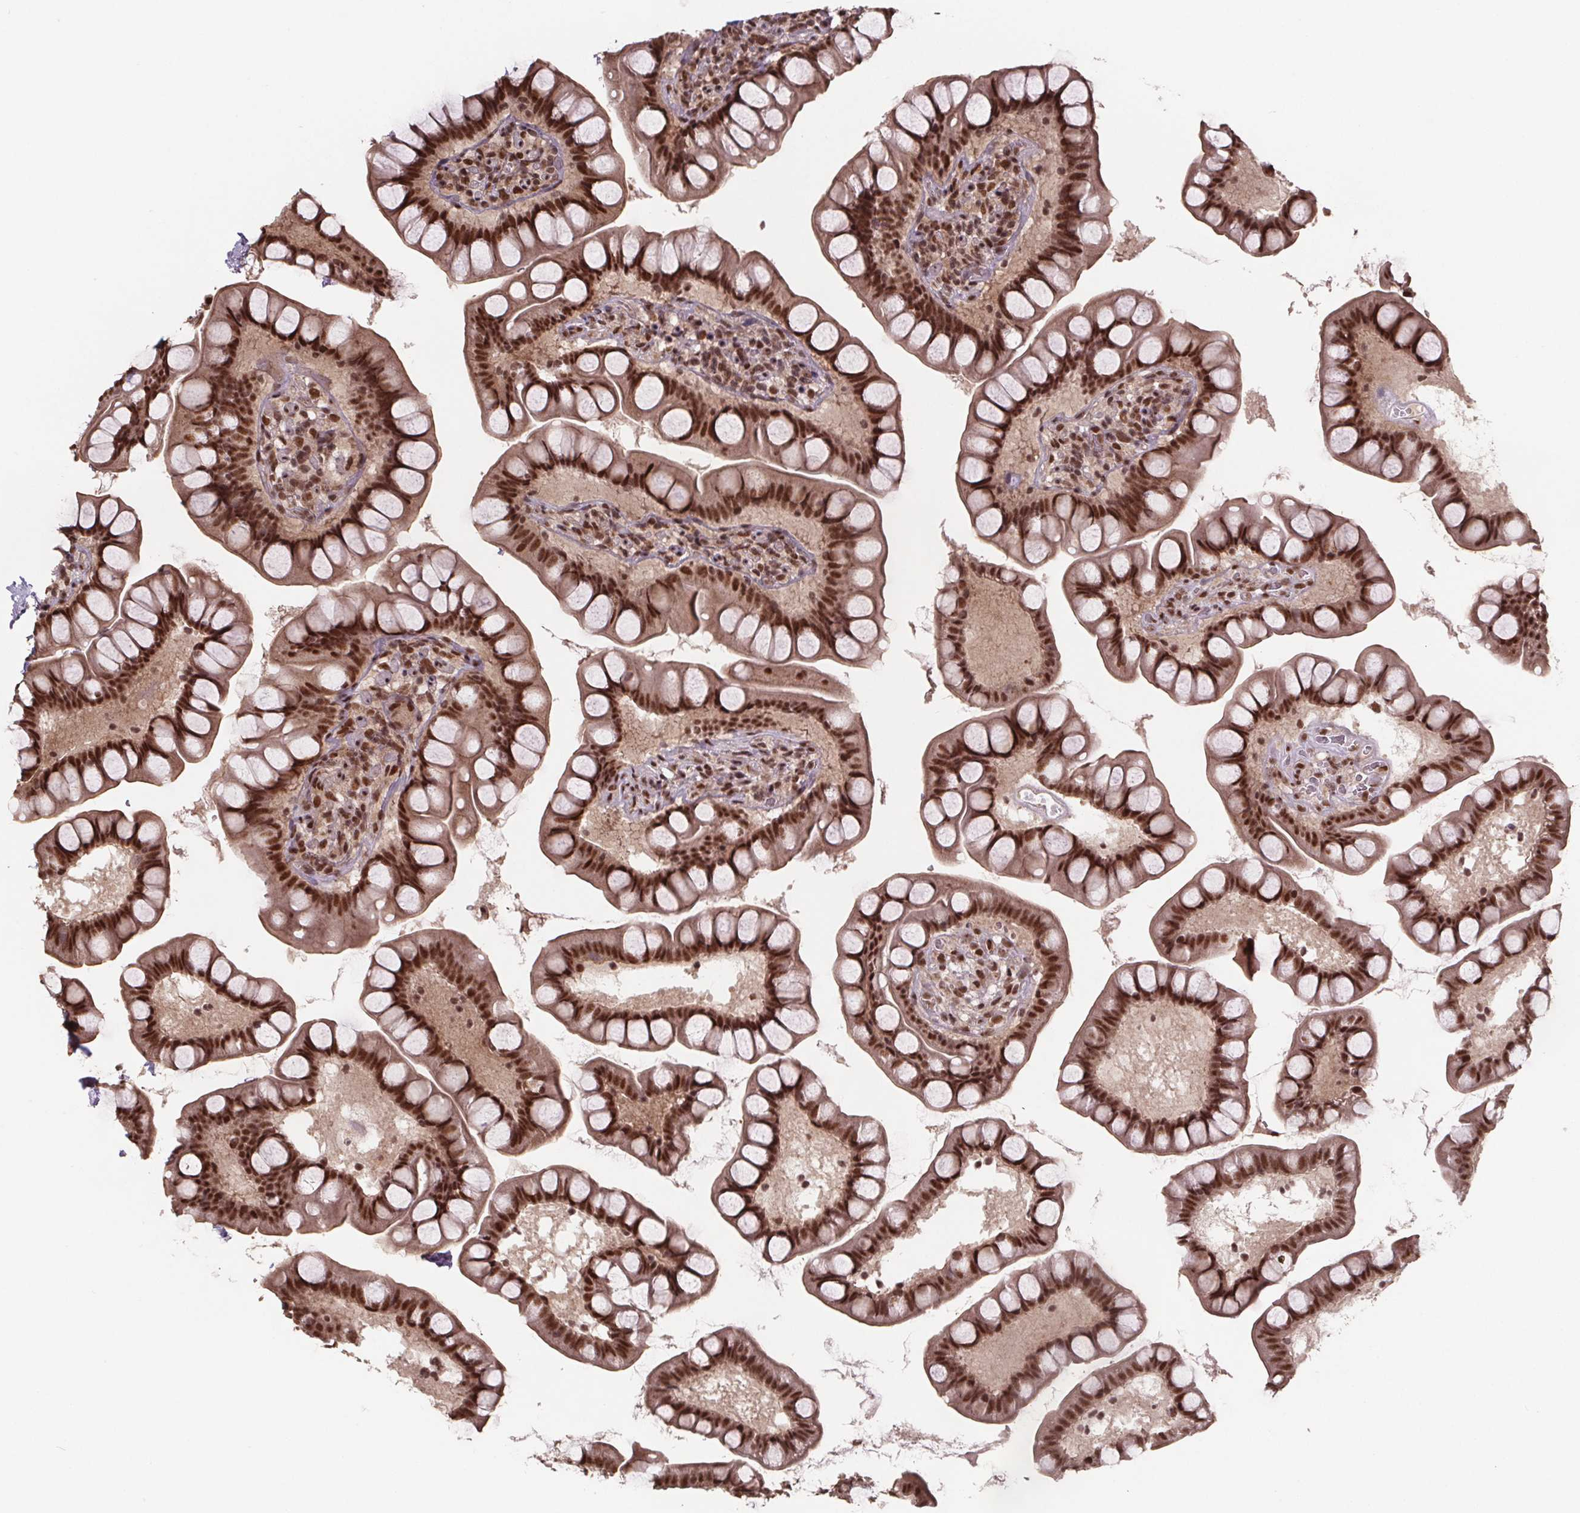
{"staining": {"intensity": "moderate", "quantity": ">75%", "location": "nuclear"}, "tissue": "small intestine", "cell_type": "Glandular cells", "image_type": "normal", "snomed": [{"axis": "morphology", "description": "Normal tissue, NOS"}, {"axis": "topography", "description": "Small intestine"}], "caption": "This micrograph shows IHC staining of normal small intestine, with medium moderate nuclear staining in approximately >75% of glandular cells.", "gene": "JARID2", "patient": {"sex": "male", "age": 70}}